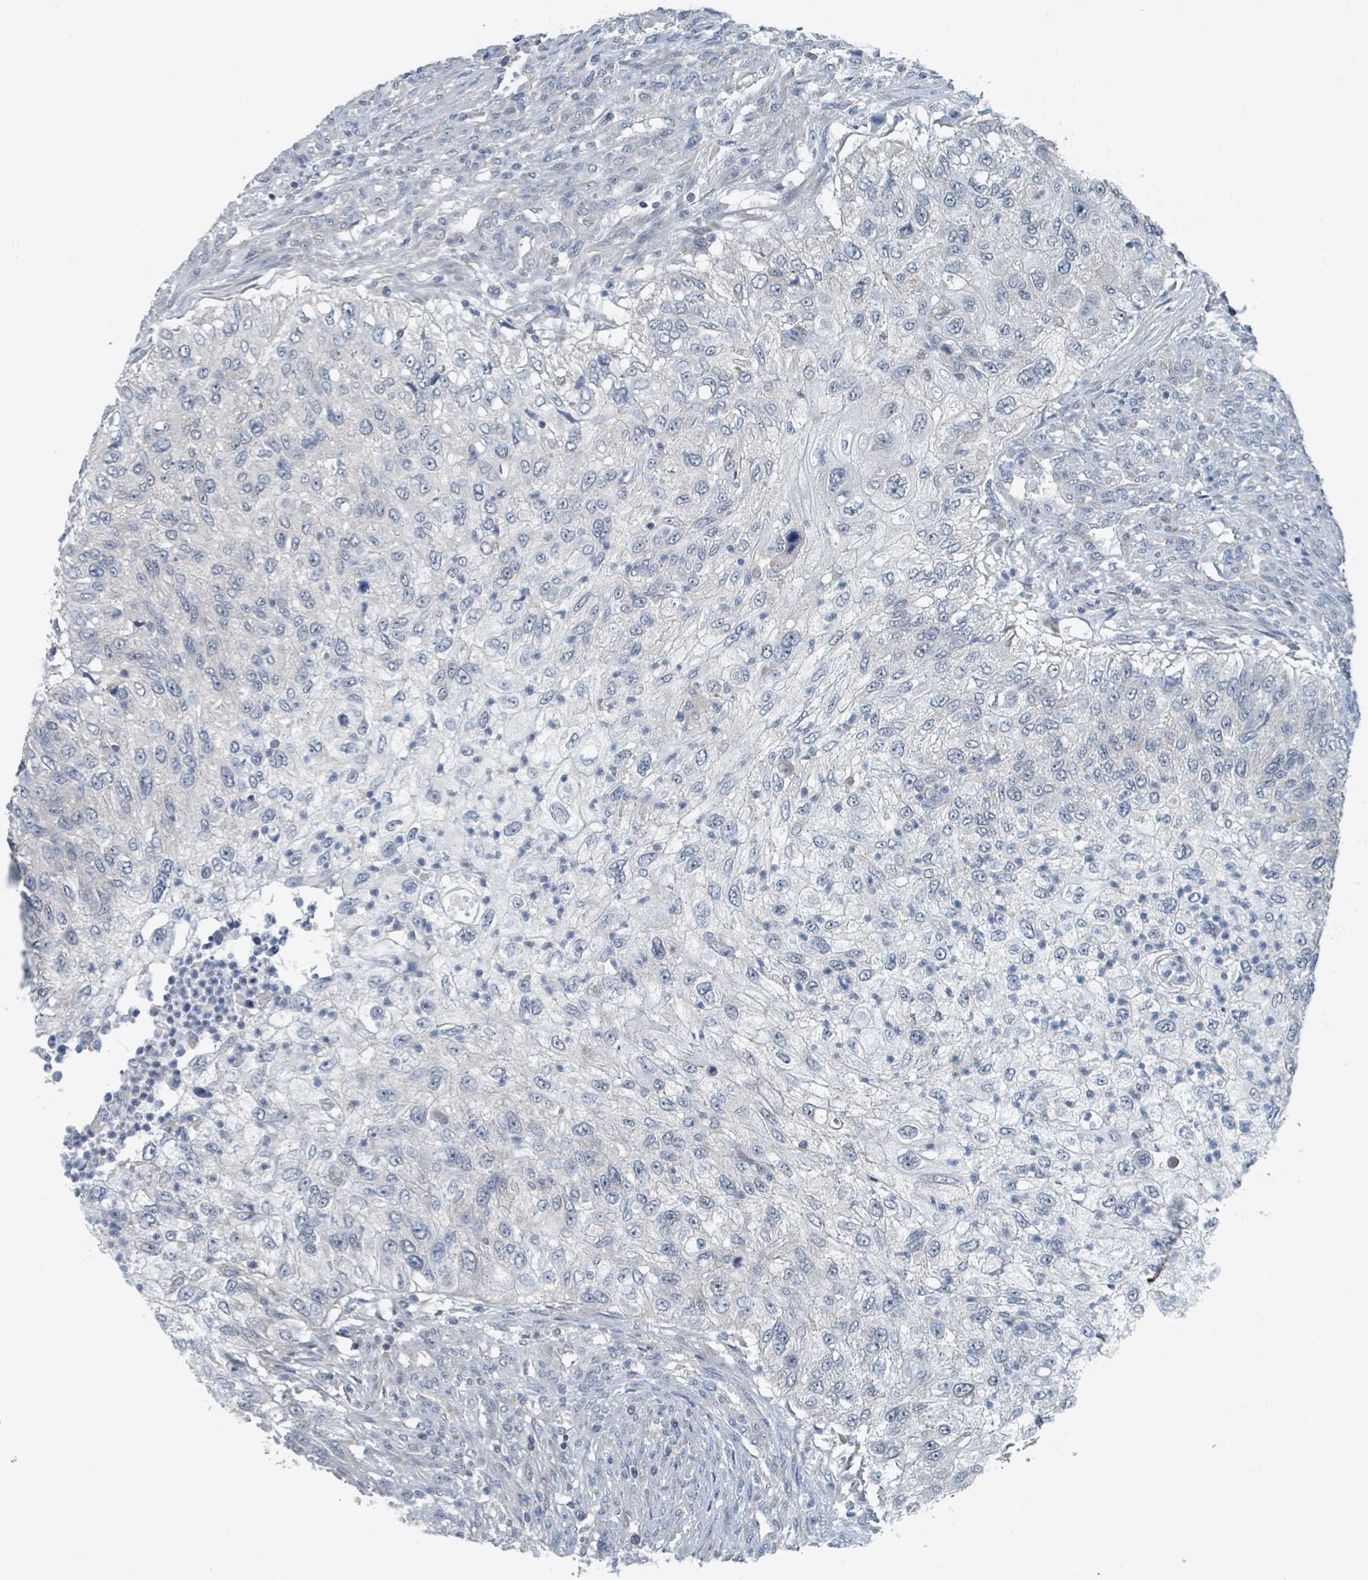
{"staining": {"intensity": "negative", "quantity": "none", "location": "none"}, "tissue": "urothelial cancer", "cell_type": "Tumor cells", "image_type": "cancer", "snomed": [{"axis": "morphology", "description": "Urothelial carcinoma, High grade"}, {"axis": "topography", "description": "Urinary bladder"}], "caption": "An image of high-grade urothelial carcinoma stained for a protein reveals no brown staining in tumor cells.", "gene": "ACBD4", "patient": {"sex": "female", "age": 60}}